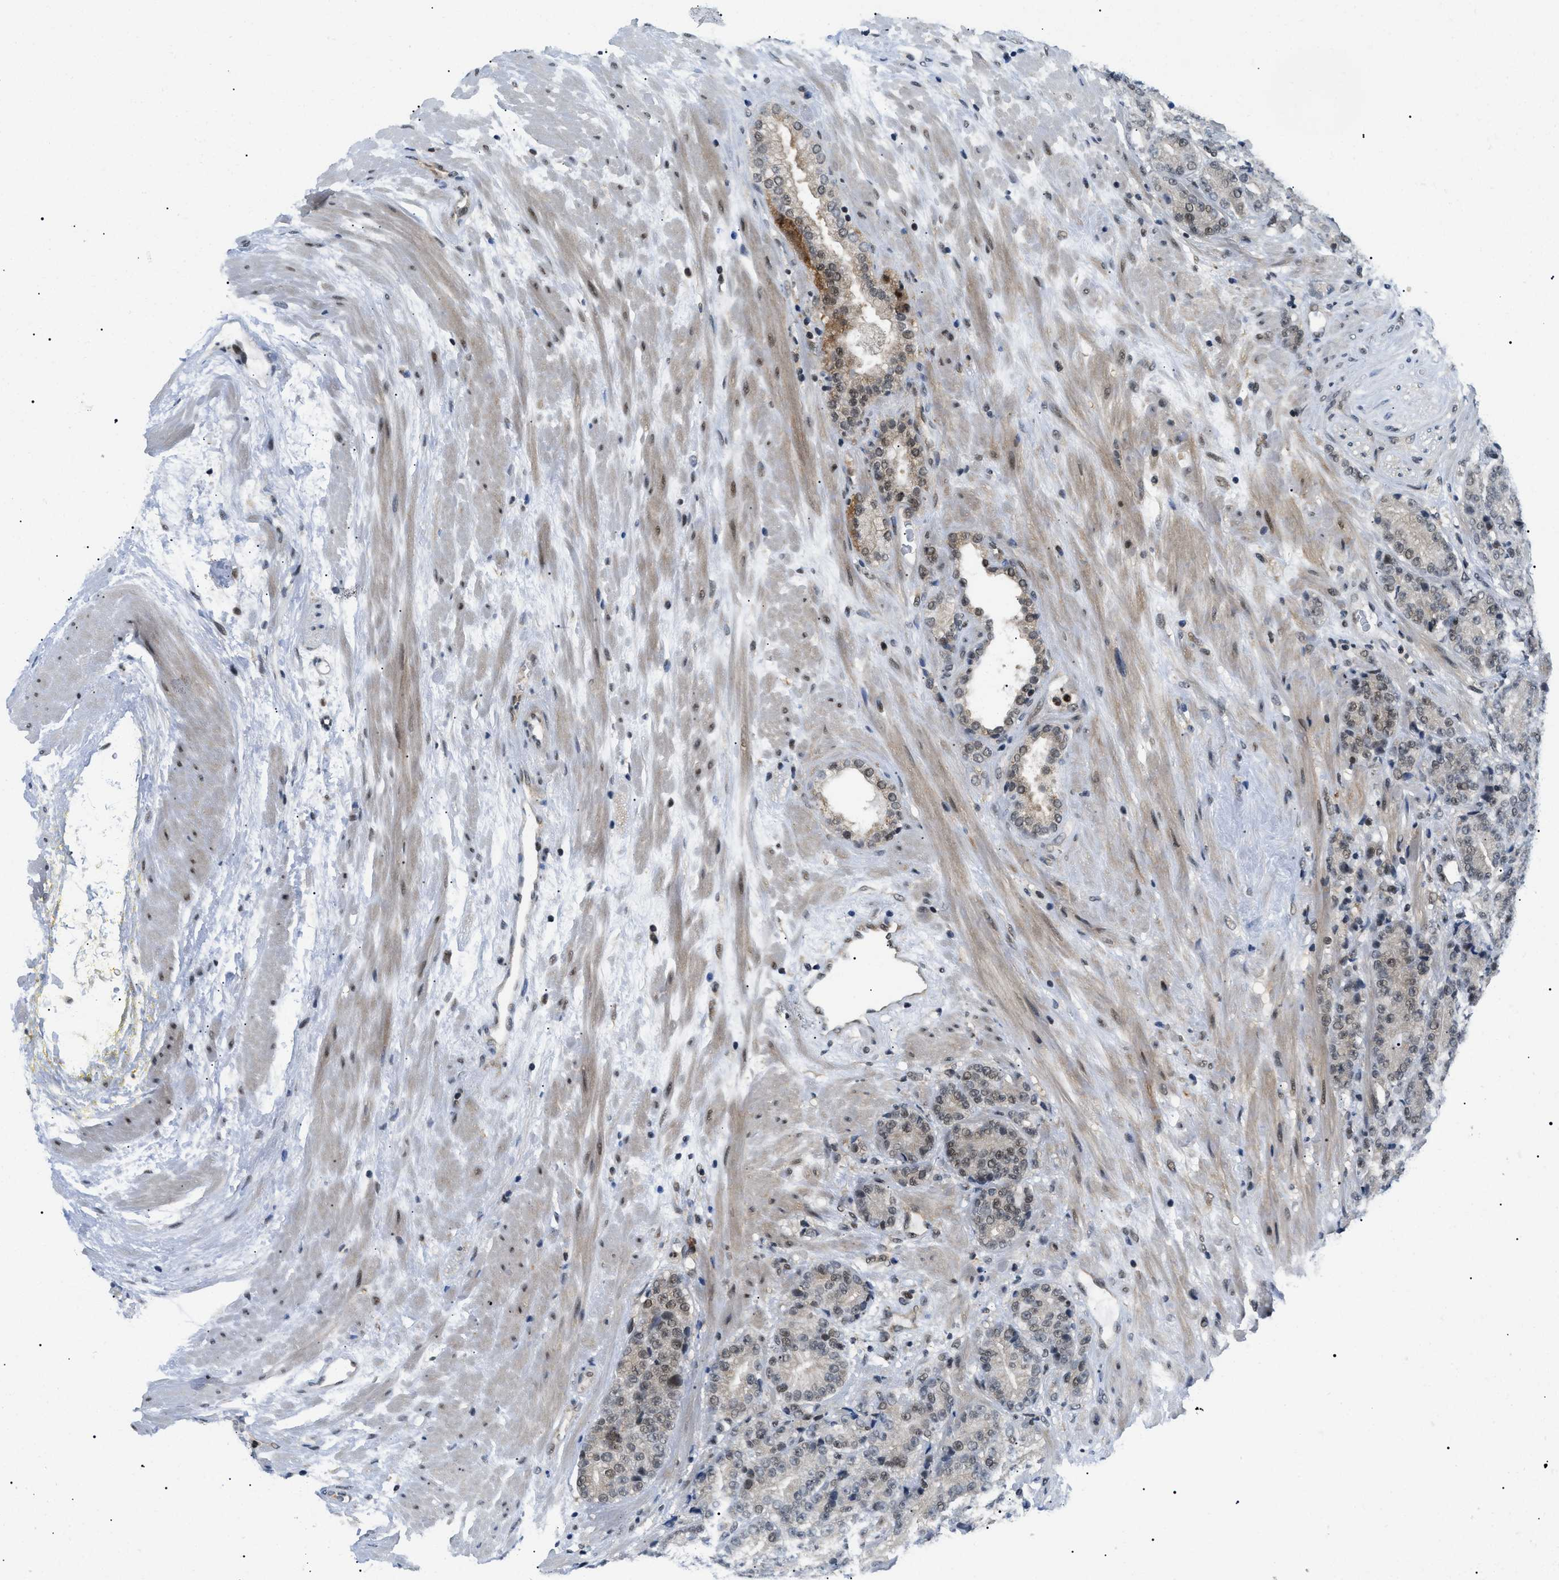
{"staining": {"intensity": "weak", "quantity": "<25%", "location": "nuclear"}, "tissue": "prostate cancer", "cell_type": "Tumor cells", "image_type": "cancer", "snomed": [{"axis": "morphology", "description": "Adenocarcinoma, High grade"}, {"axis": "topography", "description": "Prostate"}], "caption": "Tumor cells are negative for protein expression in human adenocarcinoma (high-grade) (prostate).", "gene": "RBM15", "patient": {"sex": "male", "age": 61}}